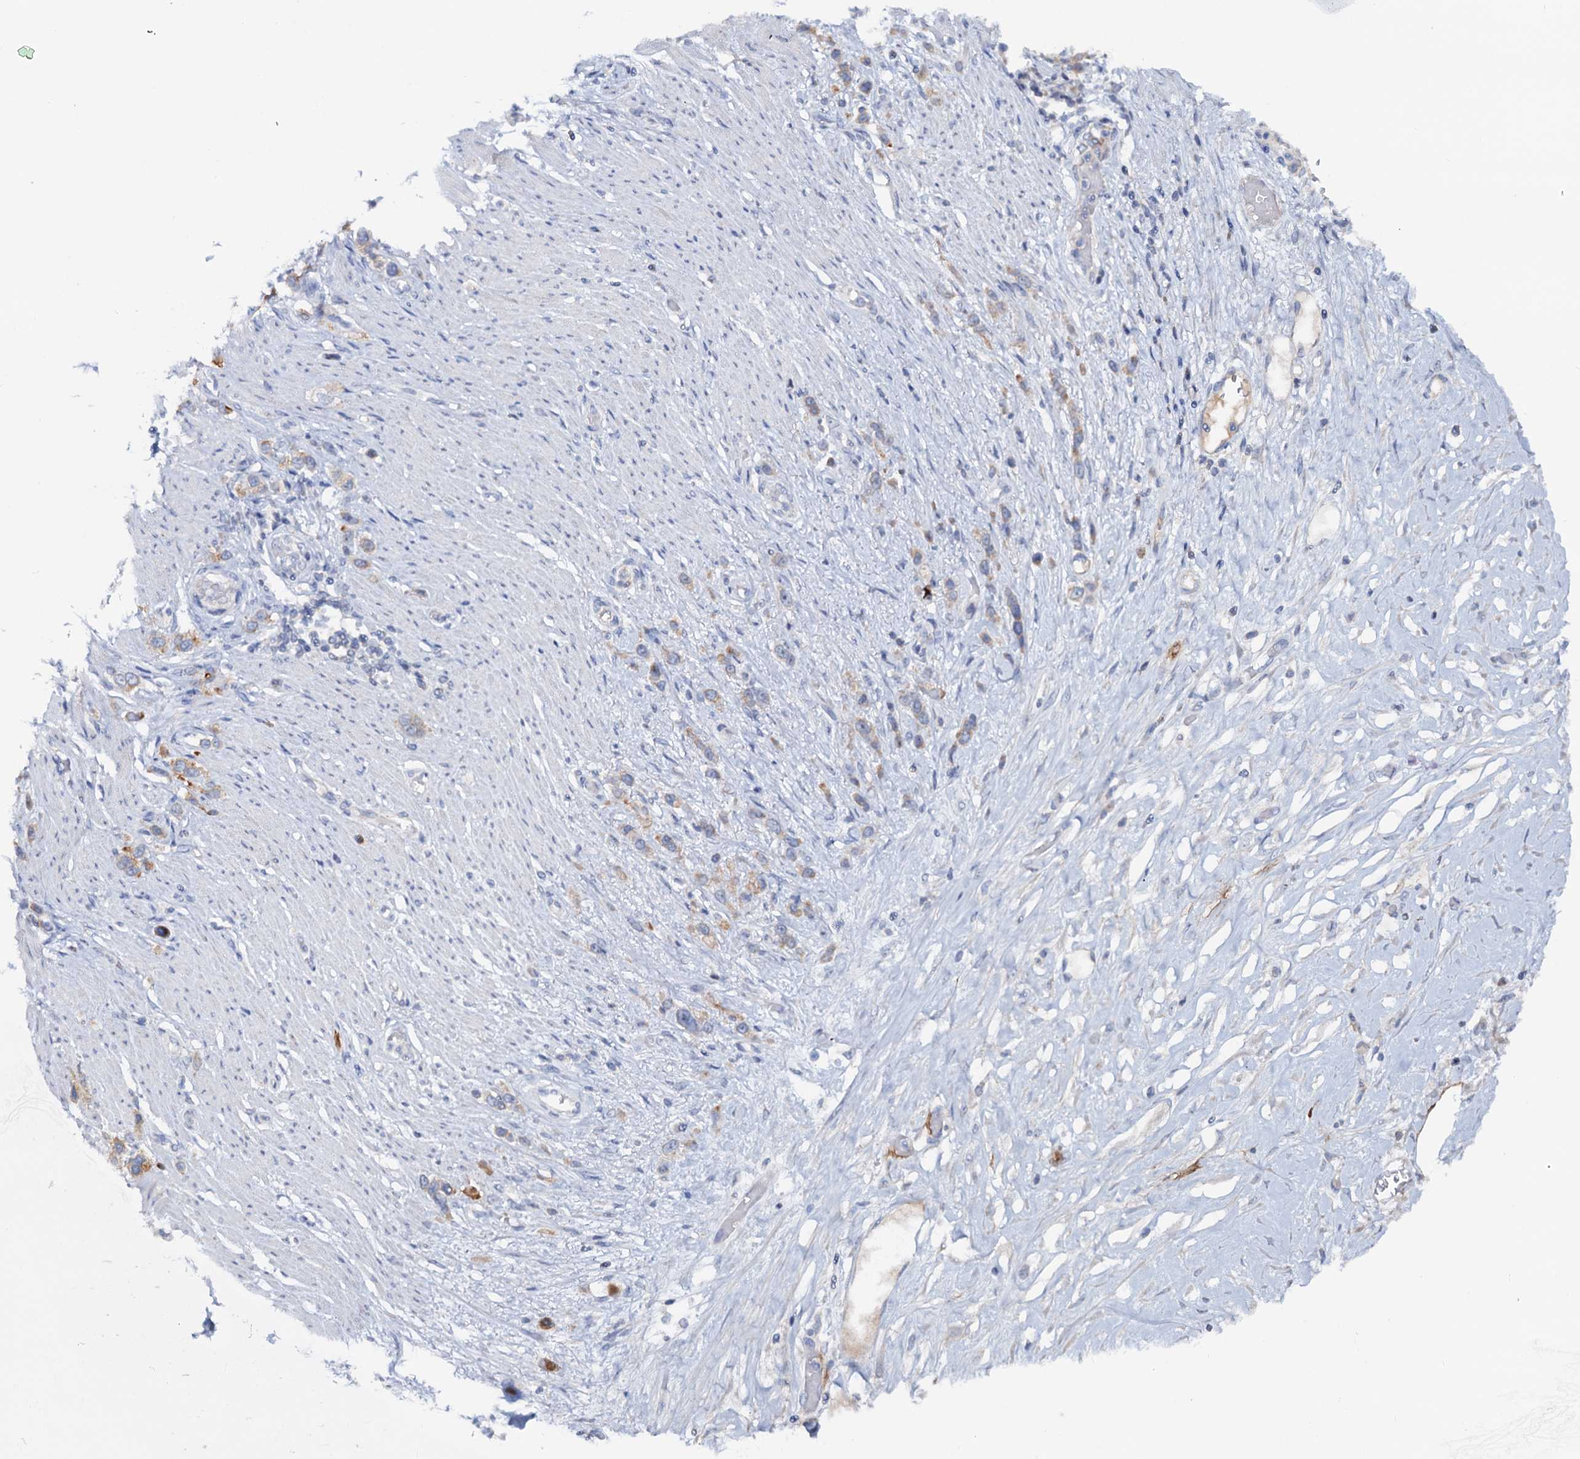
{"staining": {"intensity": "moderate", "quantity": "25%-75%", "location": "cytoplasmic/membranous"}, "tissue": "stomach cancer", "cell_type": "Tumor cells", "image_type": "cancer", "snomed": [{"axis": "morphology", "description": "Adenocarcinoma, NOS"}, {"axis": "morphology", "description": "Adenocarcinoma, High grade"}, {"axis": "topography", "description": "Stomach, upper"}, {"axis": "topography", "description": "Stomach, lower"}], "caption": "High-power microscopy captured an immunohistochemistry (IHC) photomicrograph of adenocarcinoma (high-grade) (stomach), revealing moderate cytoplasmic/membranous positivity in approximately 25%-75% of tumor cells. (brown staining indicates protein expression, while blue staining denotes nuclei).", "gene": "PLLP", "patient": {"sex": "female", "age": 65}}